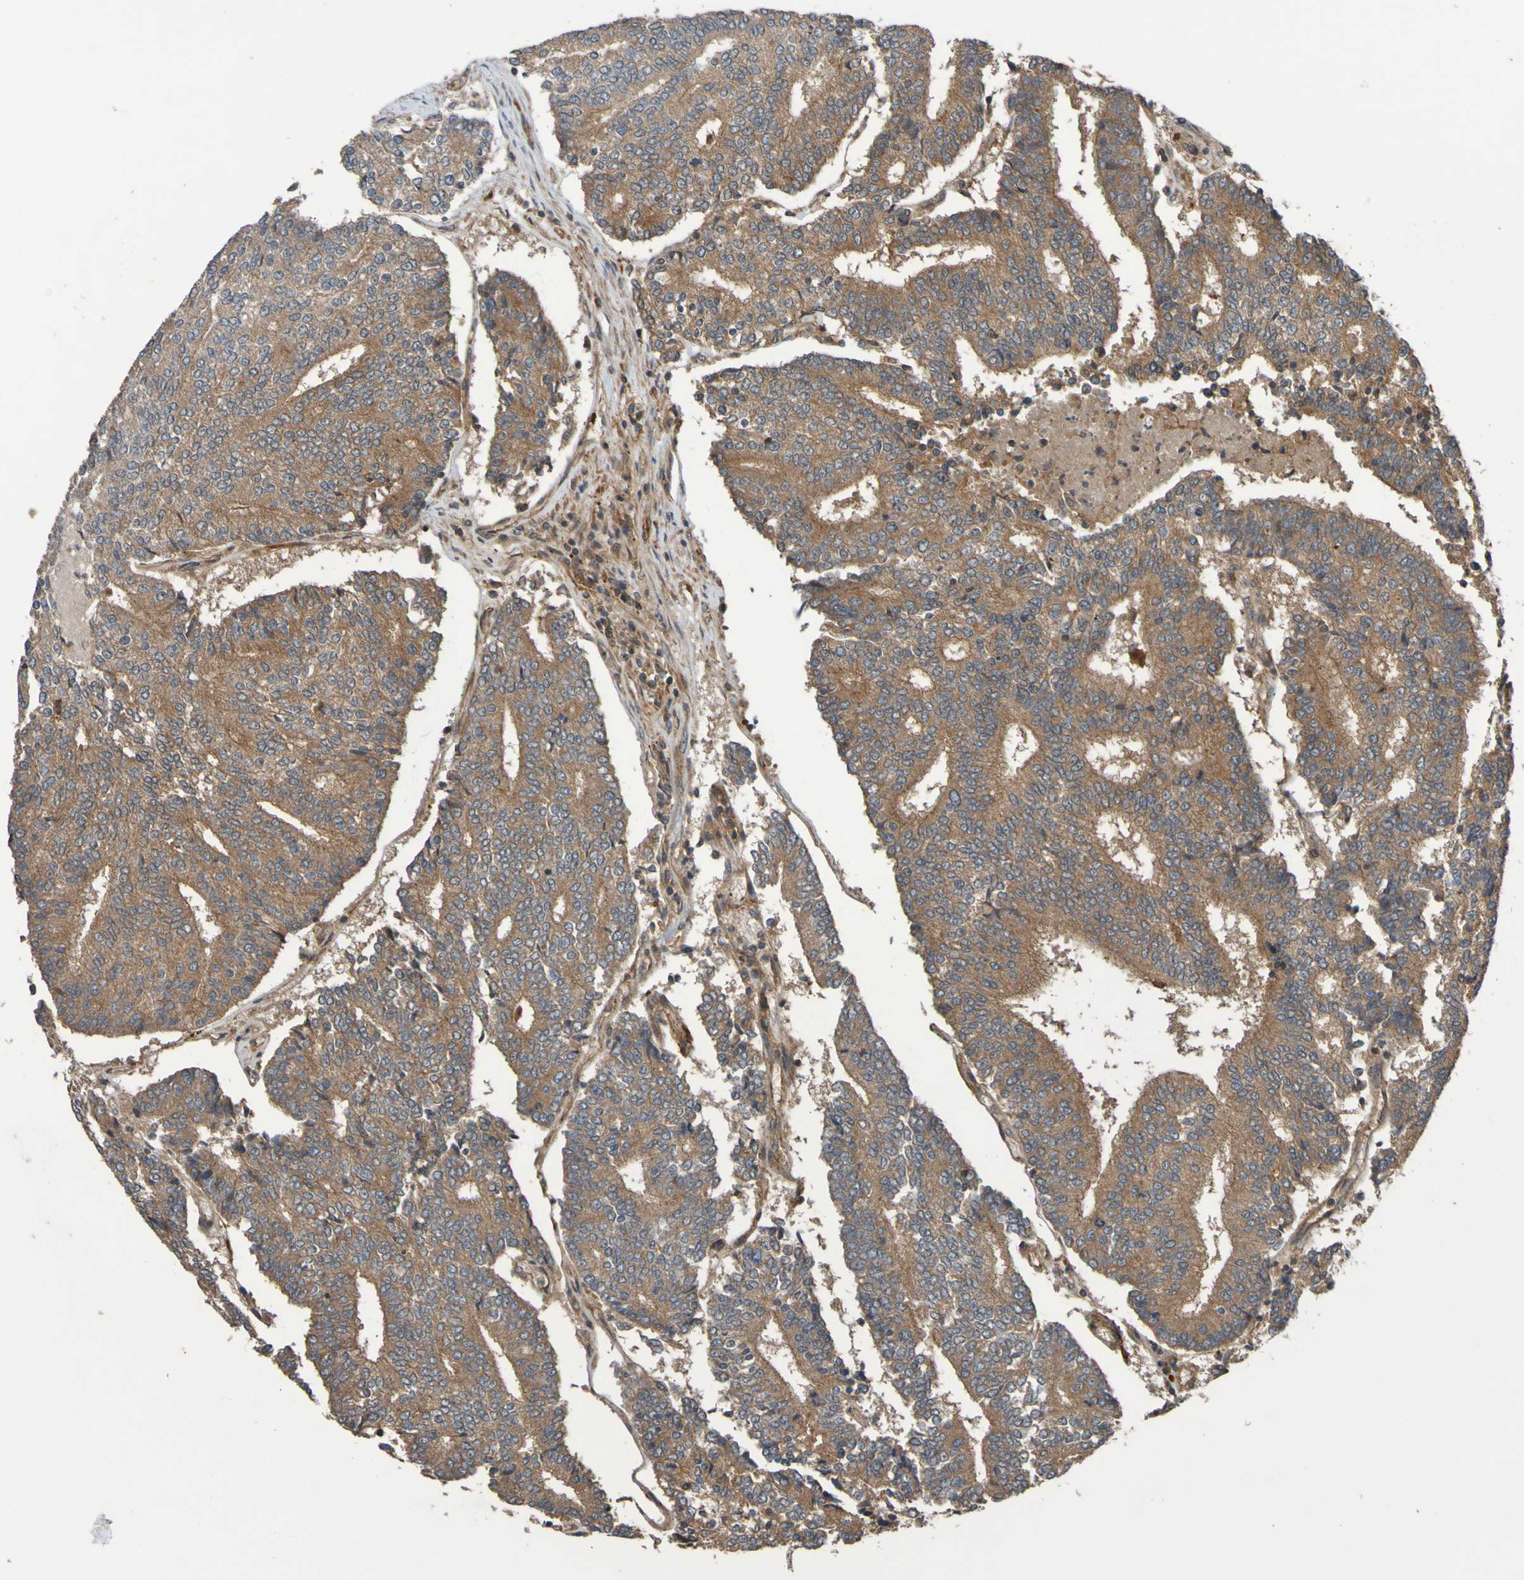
{"staining": {"intensity": "weak", "quantity": ">75%", "location": "cytoplasmic/membranous"}, "tissue": "prostate cancer", "cell_type": "Tumor cells", "image_type": "cancer", "snomed": [{"axis": "morphology", "description": "Normal tissue, NOS"}, {"axis": "morphology", "description": "Adenocarcinoma, High grade"}, {"axis": "topography", "description": "Prostate"}, {"axis": "topography", "description": "Seminal veicle"}], "caption": "Protein staining exhibits weak cytoplasmic/membranous expression in approximately >75% of tumor cells in adenocarcinoma (high-grade) (prostate). The staining is performed using DAB brown chromogen to label protein expression. The nuclei are counter-stained blue using hematoxylin.", "gene": "UCN", "patient": {"sex": "male", "age": 55}}